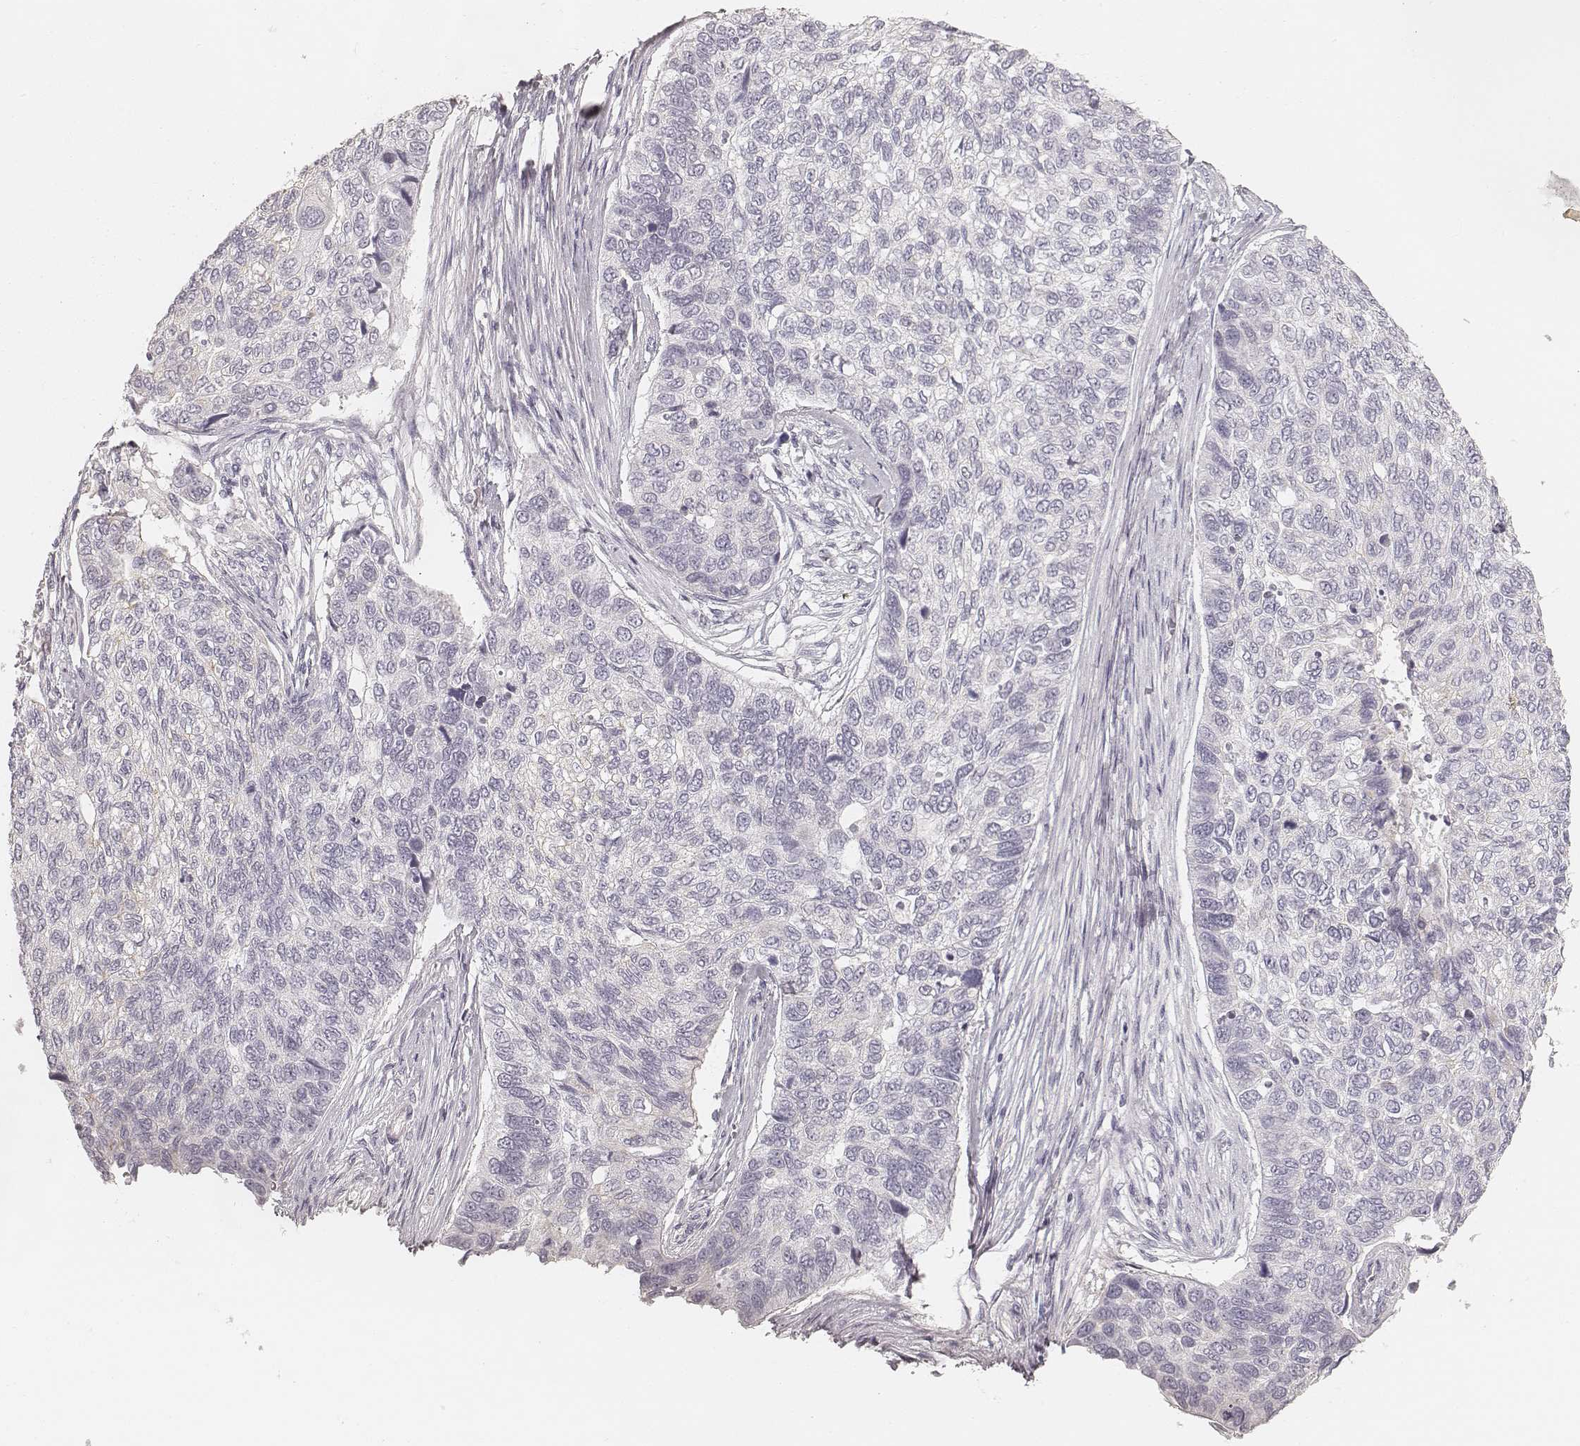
{"staining": {"intensity": "negative", "quantity": "none", "location": "none"}, "tissue": "lung cancer", "cell_type": "Tumor cells", "image_type": "cancer", "snomed": [{"axis": "morphology", "description": "Squamous cell carcinoma, NOS"}, {"axis": "topography", "description": "Lung"}], "caption": "A histopathology image of human lung cancer is negative for staining in tumor cells.", "gene": "HNF4G", "patient": {"sex": "male", "age": 69}}